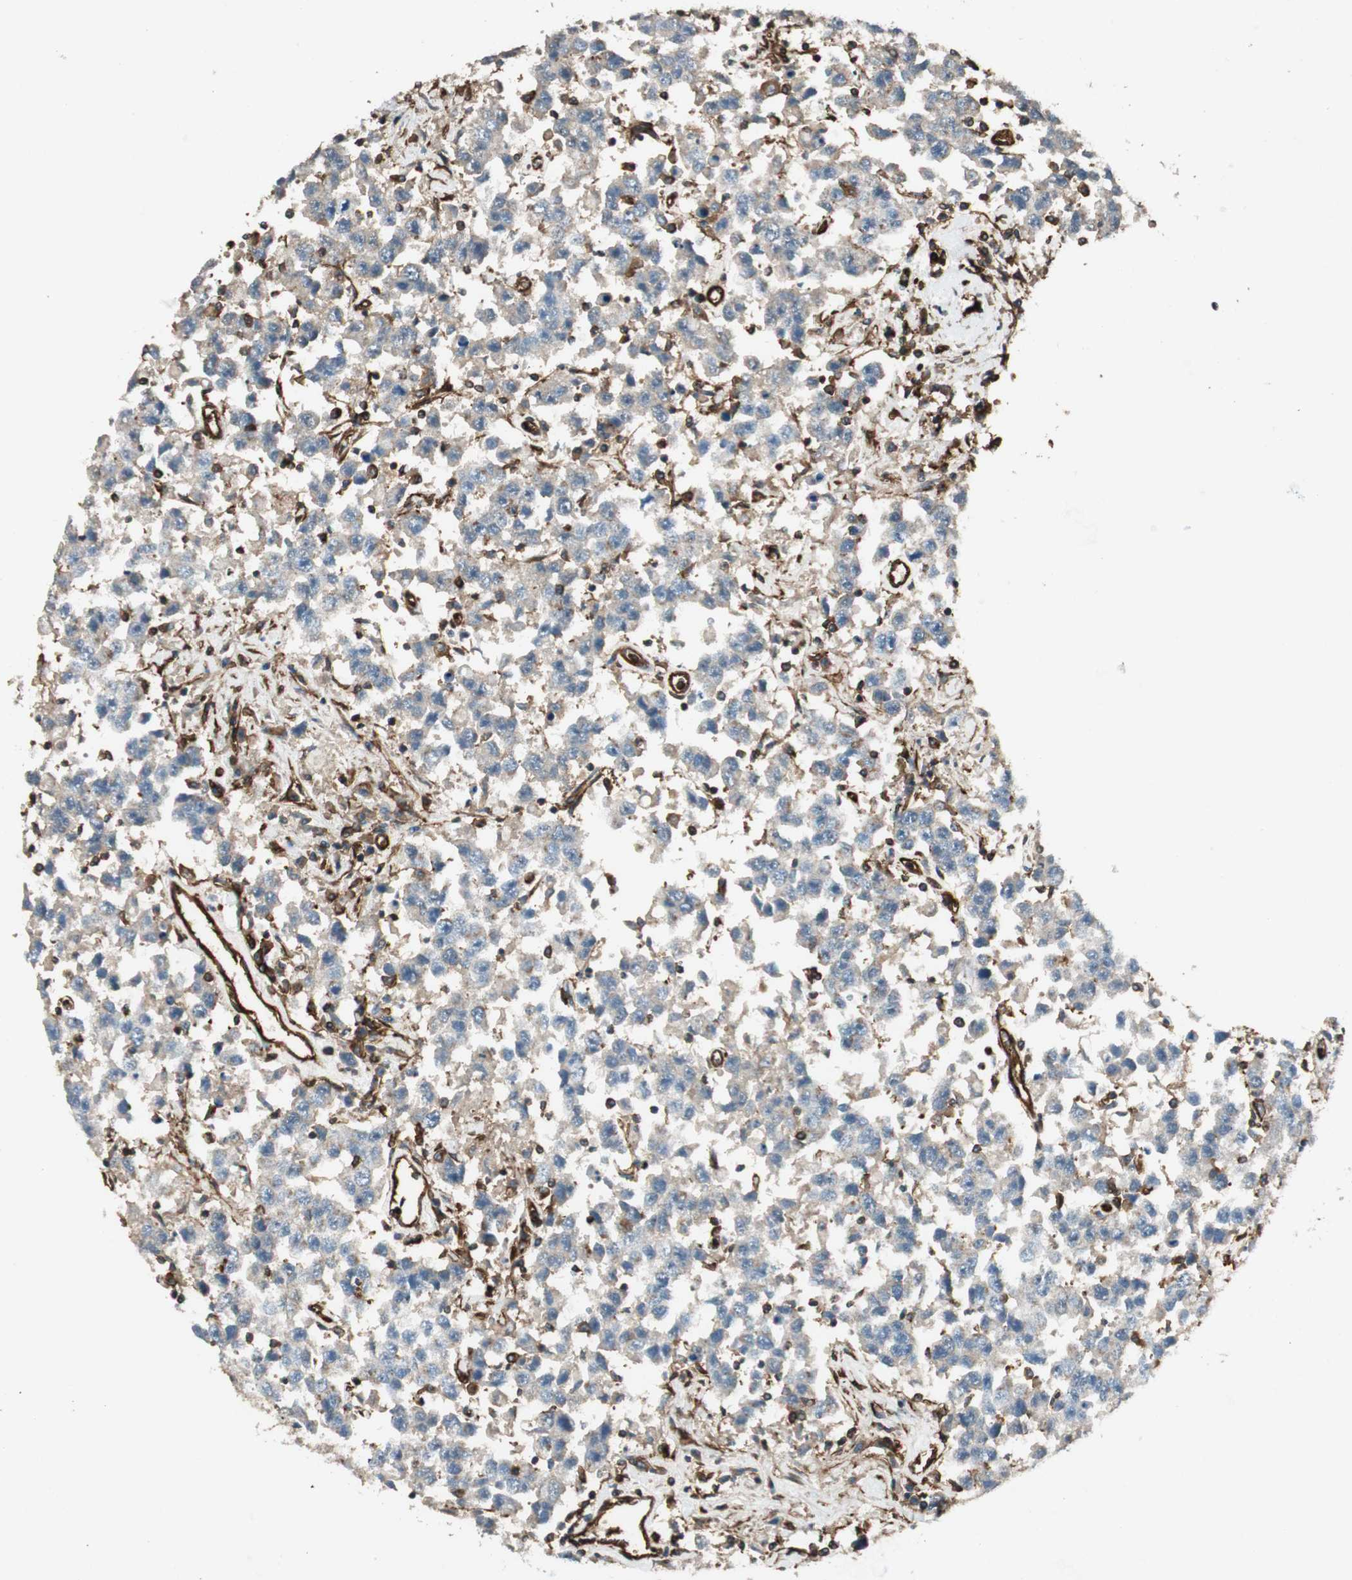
{"staining": {"intensity": "weak", "quantity": "25%-75%", "location": "cytoplasmic/membranous"}, "tissue": "testis cancer", "cell_type": "Tumor cells", "image_type": "cancer", "snomed": [{"axis": "morphology", "description": "Seminoma, NOS"}, {"axis": "topography", "description": "Testis"}], "caption": "A high-resolution micrograph shows immunohistochemistry staining of testis cancer, which exhibits weak cytoplasmic/membranous expression in approximately 25%-75% of tumor cells.", "gene": "BTN3A3", "patient": {"sex": "male", "age": 41}}